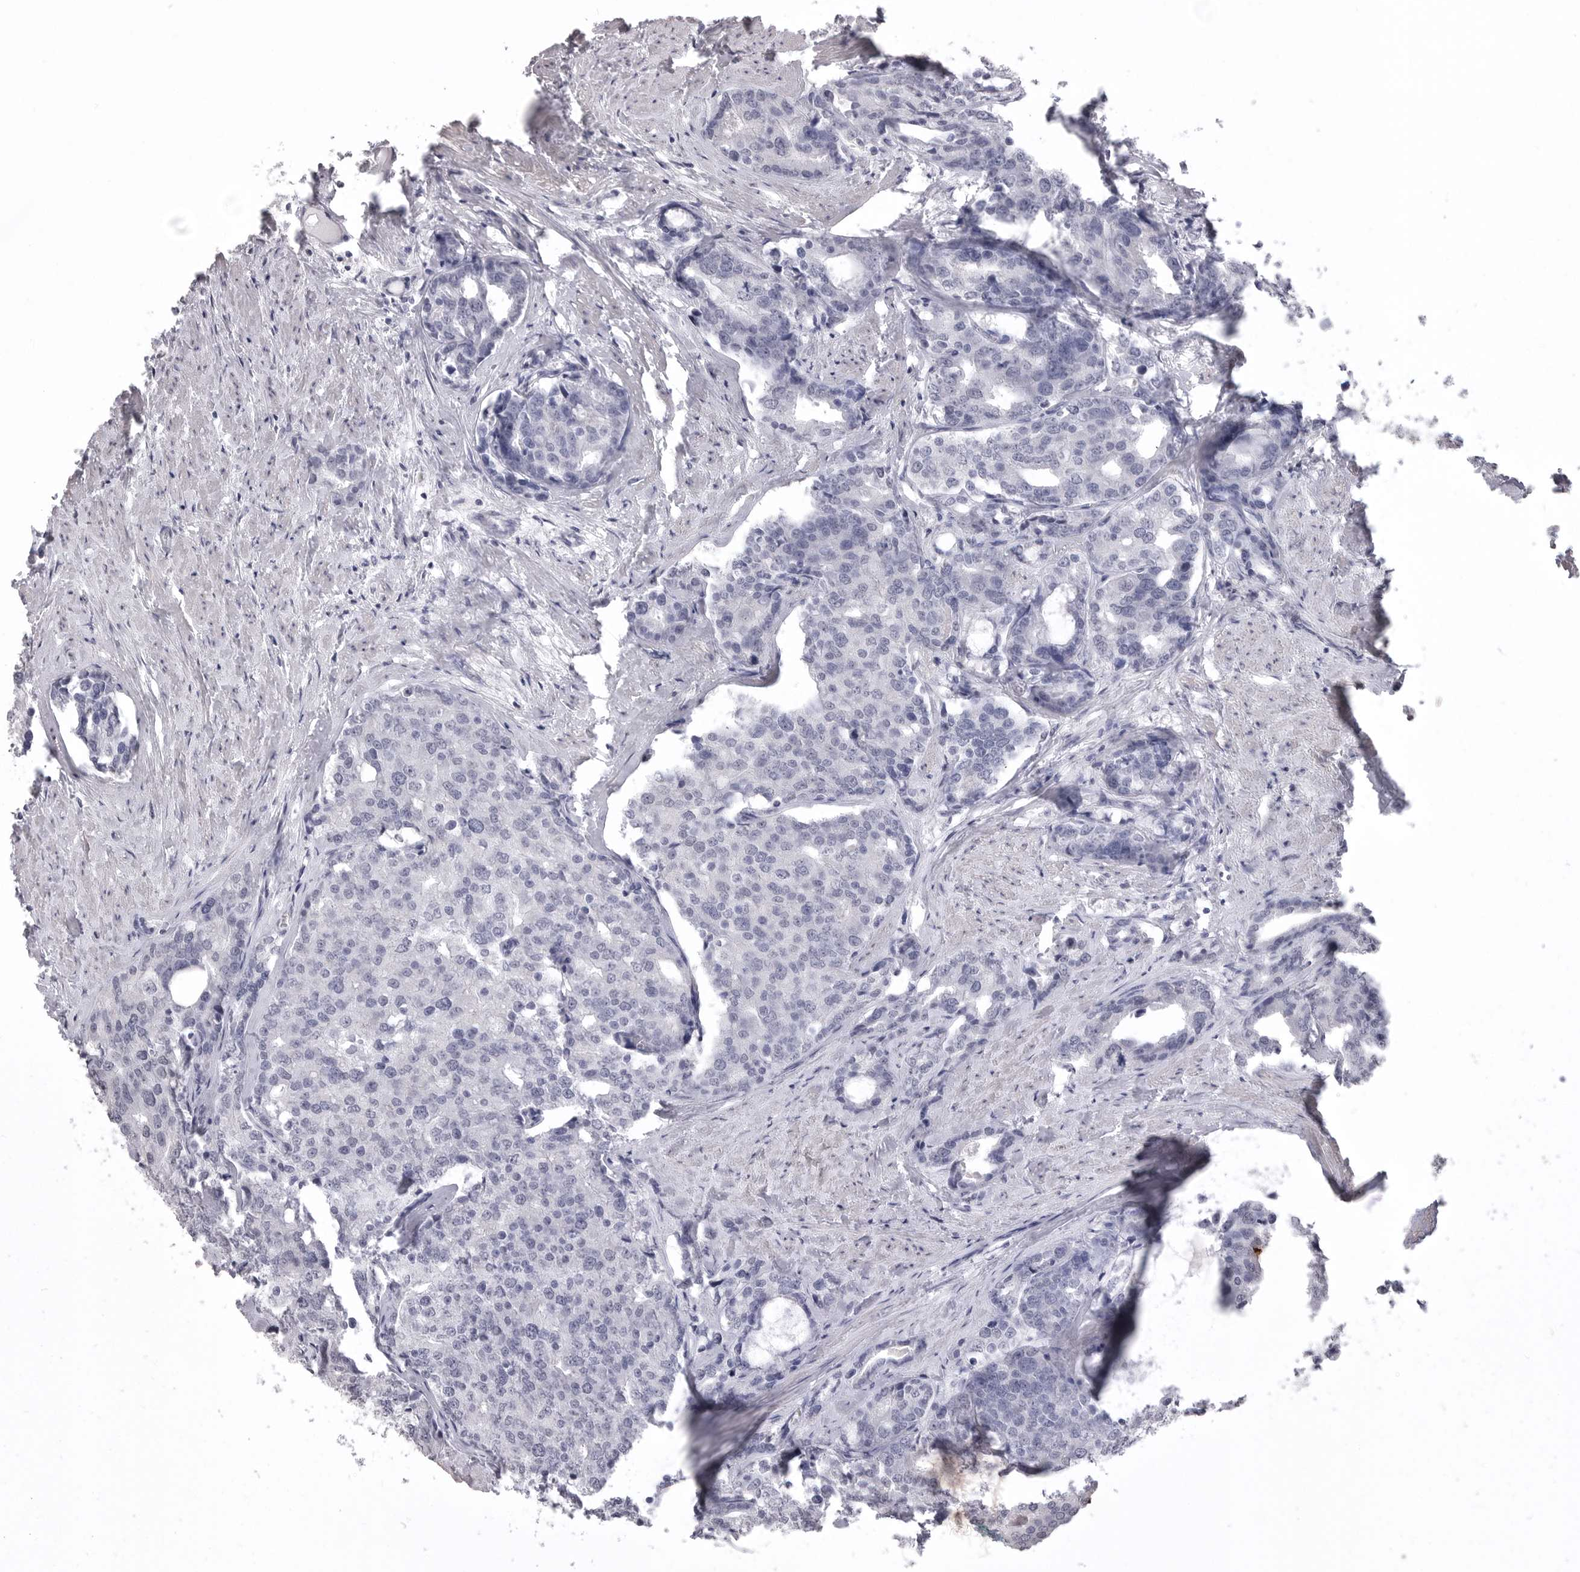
{"staining": {"intensity": "negative", "quantity": "none", "location": "none"}, "tissue": "prostate cancer", "cell_type": "Tumor cells", "image_type": "cancer", "snomed": [{"axis": "morphology", "description": "Adenocarcinoma, High grade"}, {"axis": "topography", "description": "Prostate"}], "caption": "An image of prostate adenocarcinoma (high-grade) stained for a protein displays no brown staining in tumor cells.", "gene": "ICAM5", "patient": {"sex": "male", "age": 50}}